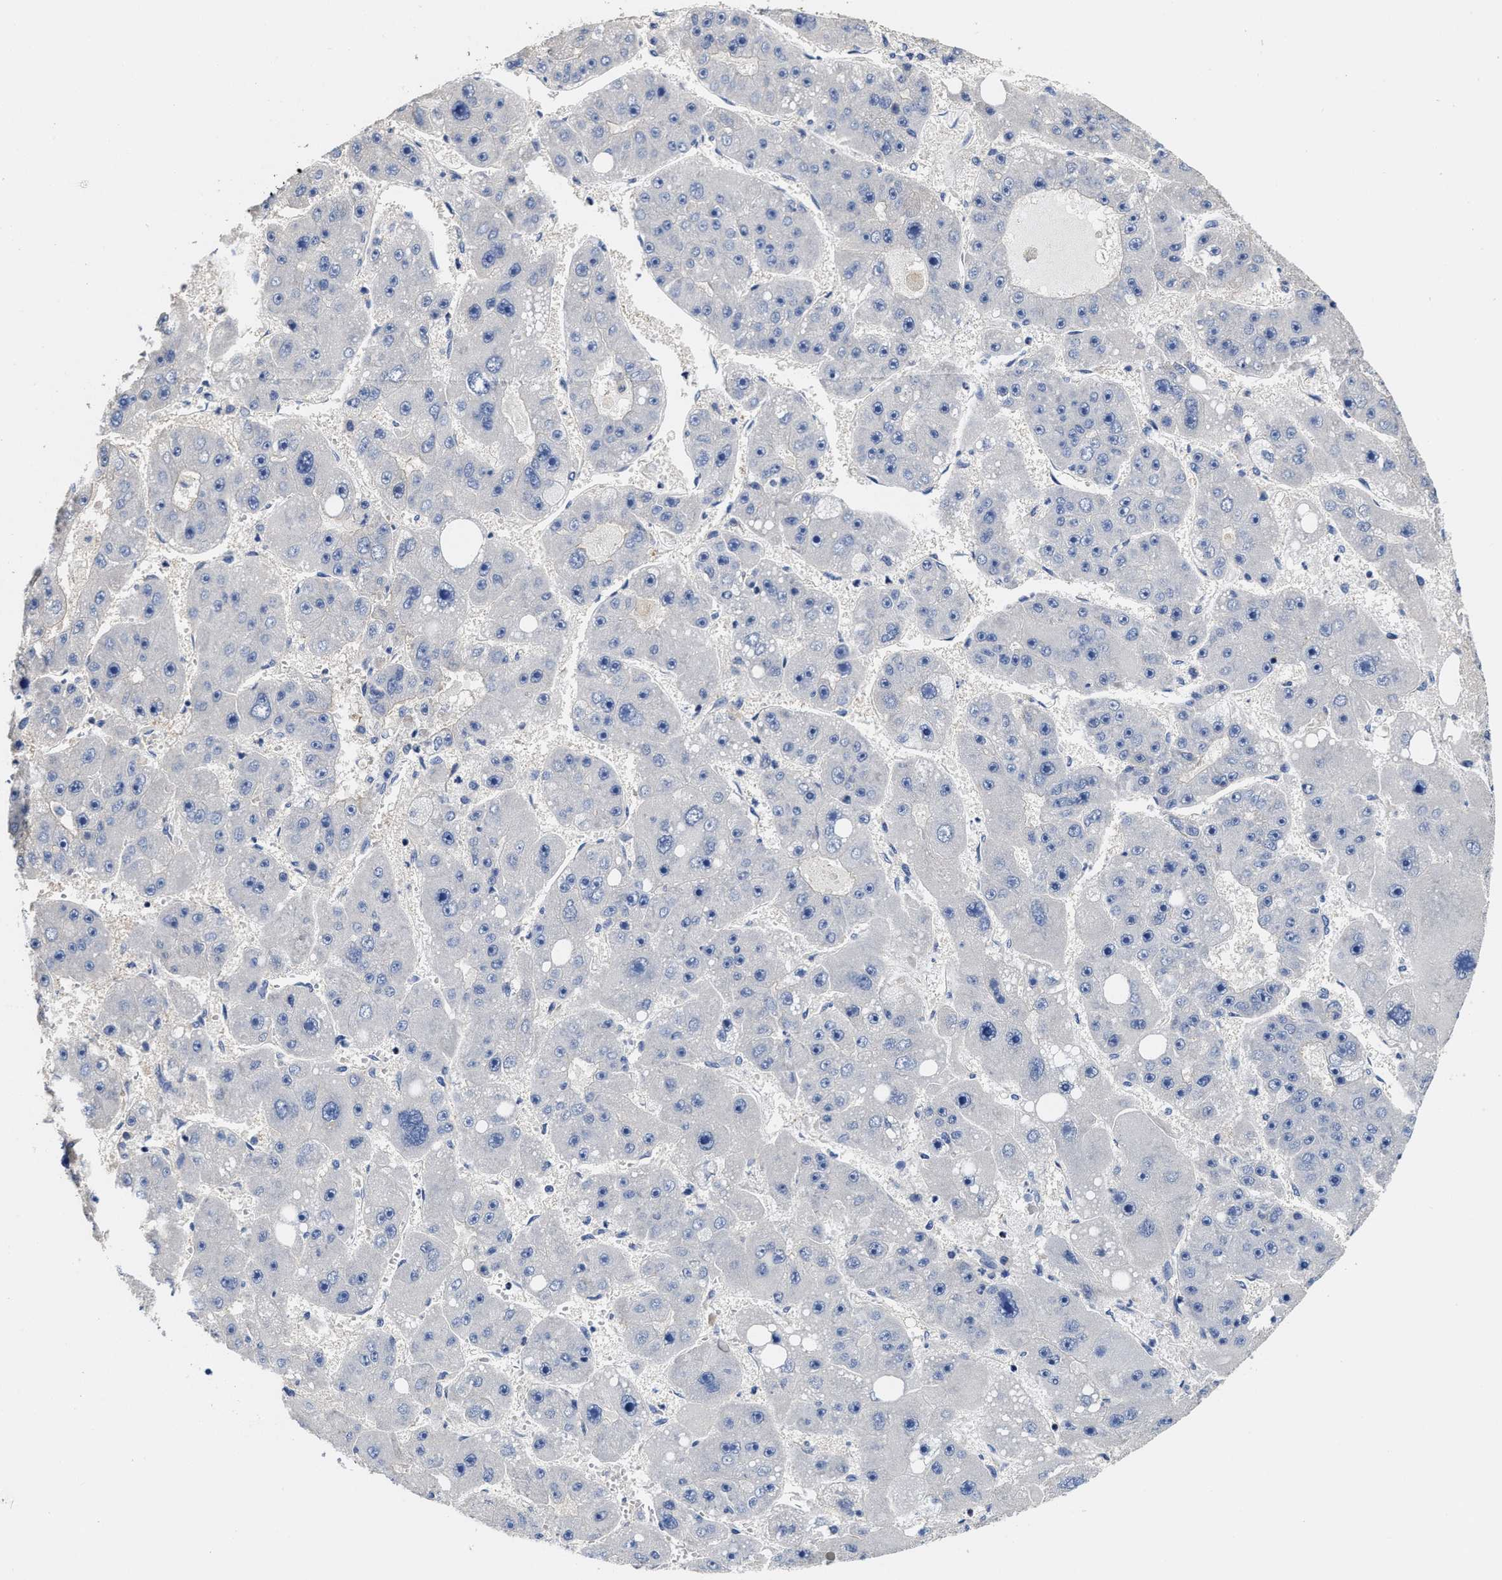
{"staining": {"intensity": "negative", "quantity": "none", "location": "none"}, "tissue": "liver cancer", "cell_type": "Tumor cells", "image_type": "cancer", "snomed": [{"axis": "morphology", "description": "Carcinoma, Hepatocellular, NOS"}, {"axis": "topography", "description": "Liver"}], "caption": "A high-resolution histopathology image shows immunohistochemistry staining of liver cancer, which exhibits no significant positivity in tumor cells. (DAB (3,3'-diaminobenzidine) immunohistochemistry, high magnification).", "gene": "TRAF6", "patient": {"sex": "female", "age": 61}}